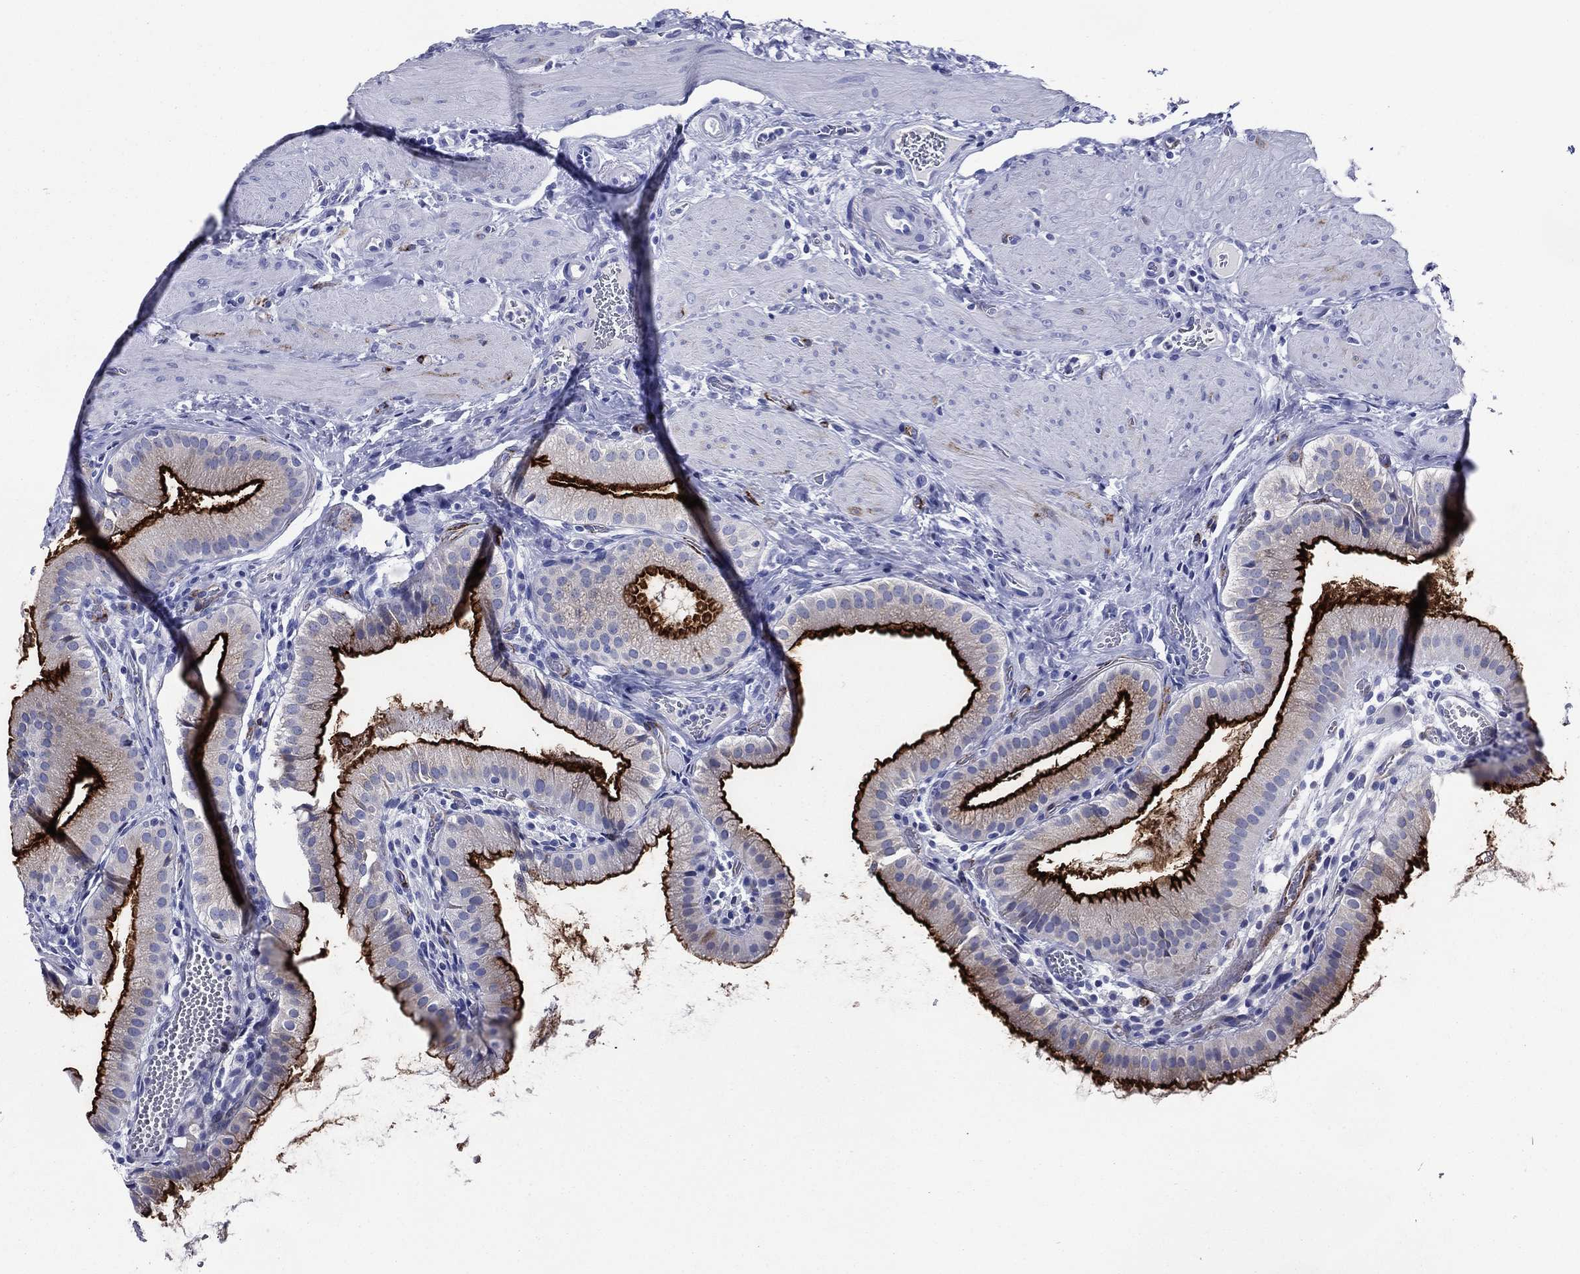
{"staining": {"intensity": "strong", "quantity": "25%-75%", "location": "cytoplasmic/membranous"}, "tissue": "gallbladder", "cell_type": "Glandular cells", "image_type": "normal", "snomed": [{"axis": "morphology", "description": "Normal tissue, NOS"}, {"axis": "topography", "description": "Gallbladder"}], "caption": "IHC micrograph of unremarkable gallbladder stained for a protein (brown), which reveals high levels of strong cytoplasmic/membranous positivity in about 25%-75% of glandular cells.", "gene": "ACE2", "patient": {"sex": "female", "age": 65}}